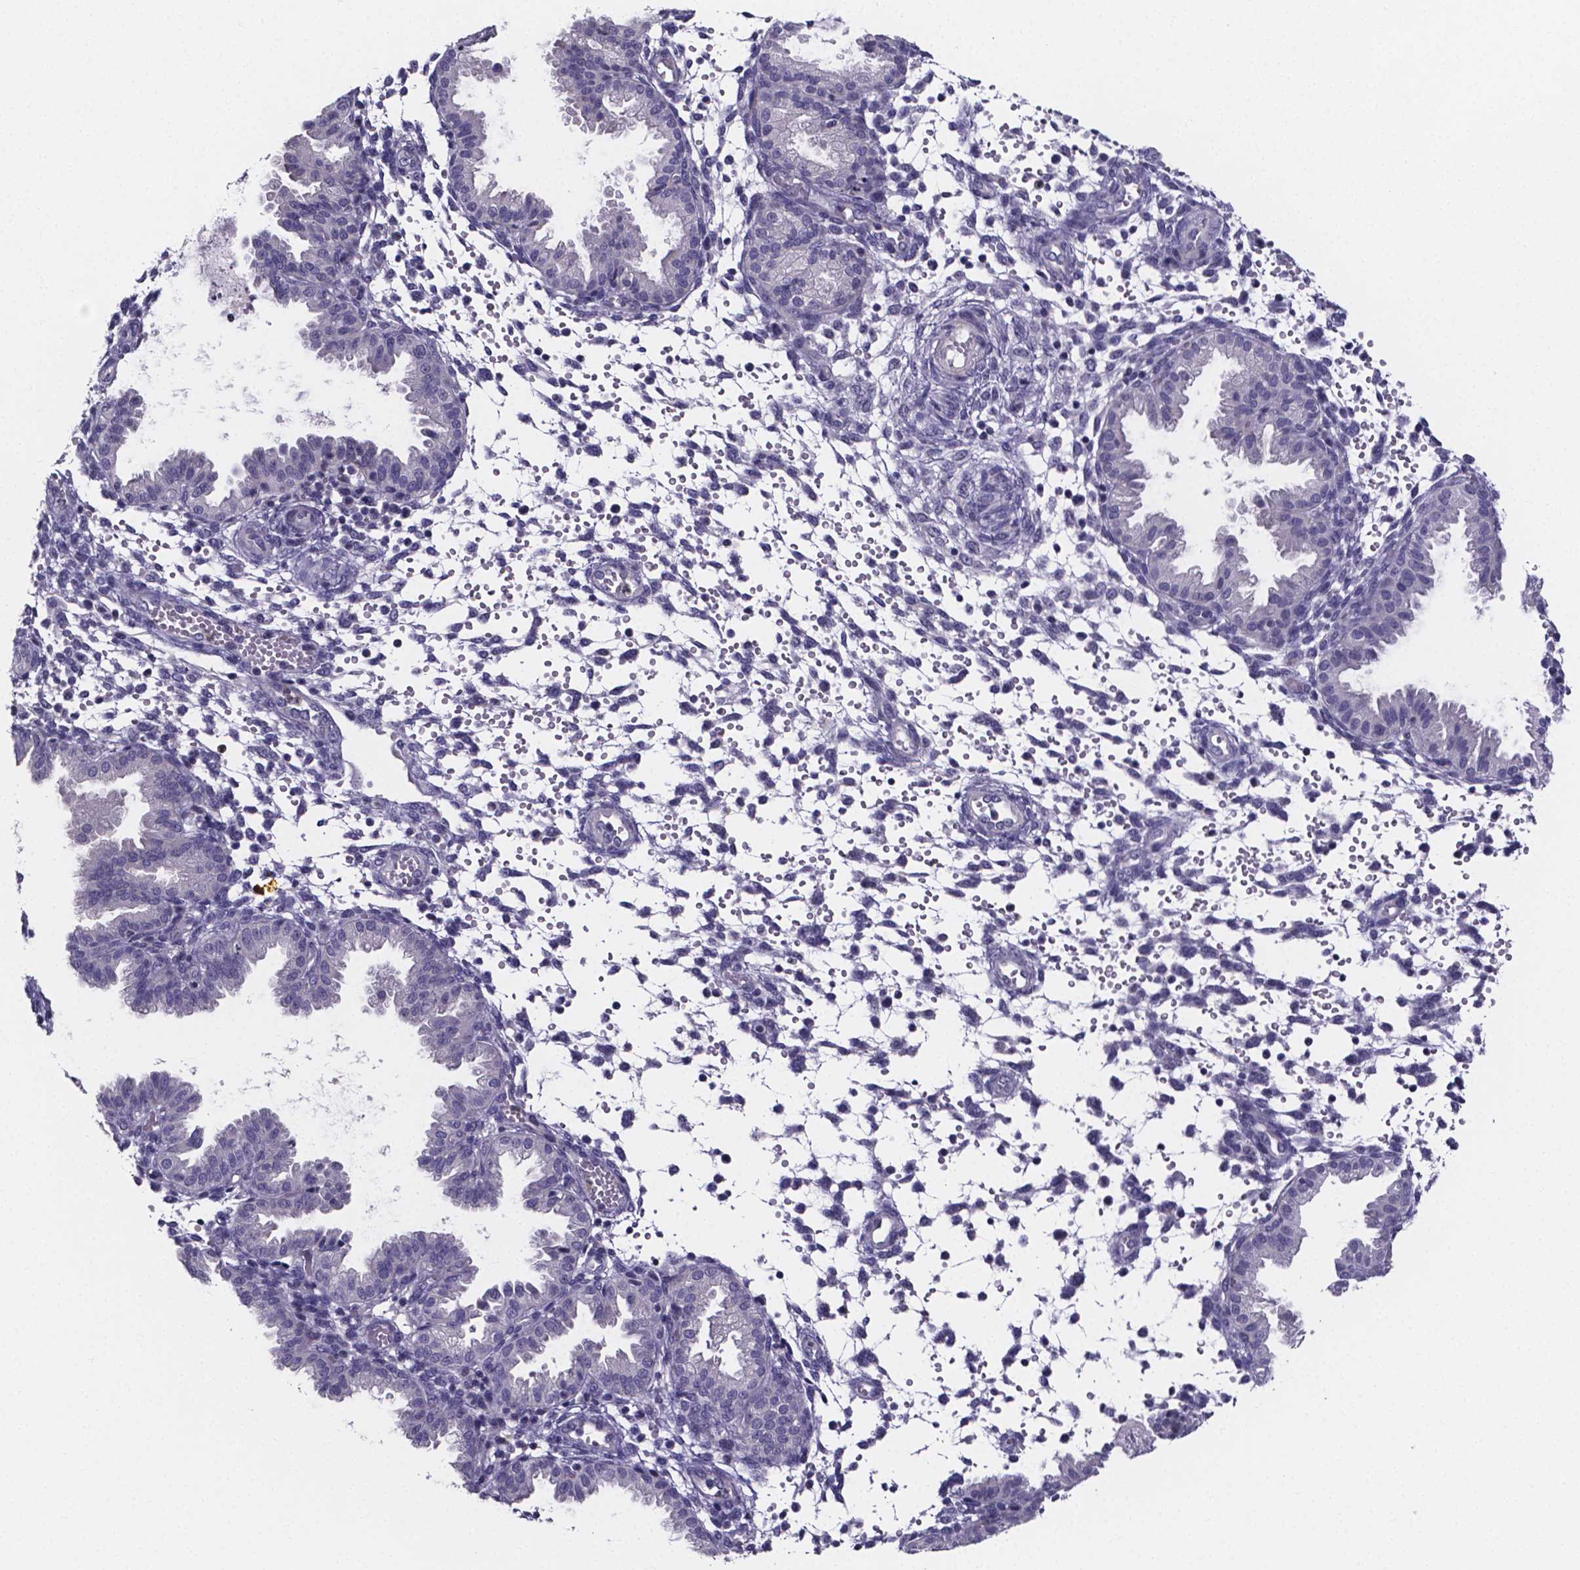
{"staining": {"intensity": "negative", "quantity": "none", "location": "none"}, "tissue": "endometrium", "cell_type": "Cells in endometrial stroma", "image_type": "normal", "snomed": [{"axis": "morphology", "description": "Normal tissue, NOS"}, {"axis": "topography", "description": "Endometrium"}], "caption": "Immunohistochemistry (IHC) of normal endometrium displays no expression in cells in endometrial stroma. The staining was performed using DAB to visualize the protein expression in brown, while the nuclei were stained in blue with hematoxylin (Magnification: 20x).", "gene": "IZUMO1", "patient": {"sex": "female", "age": 33}}